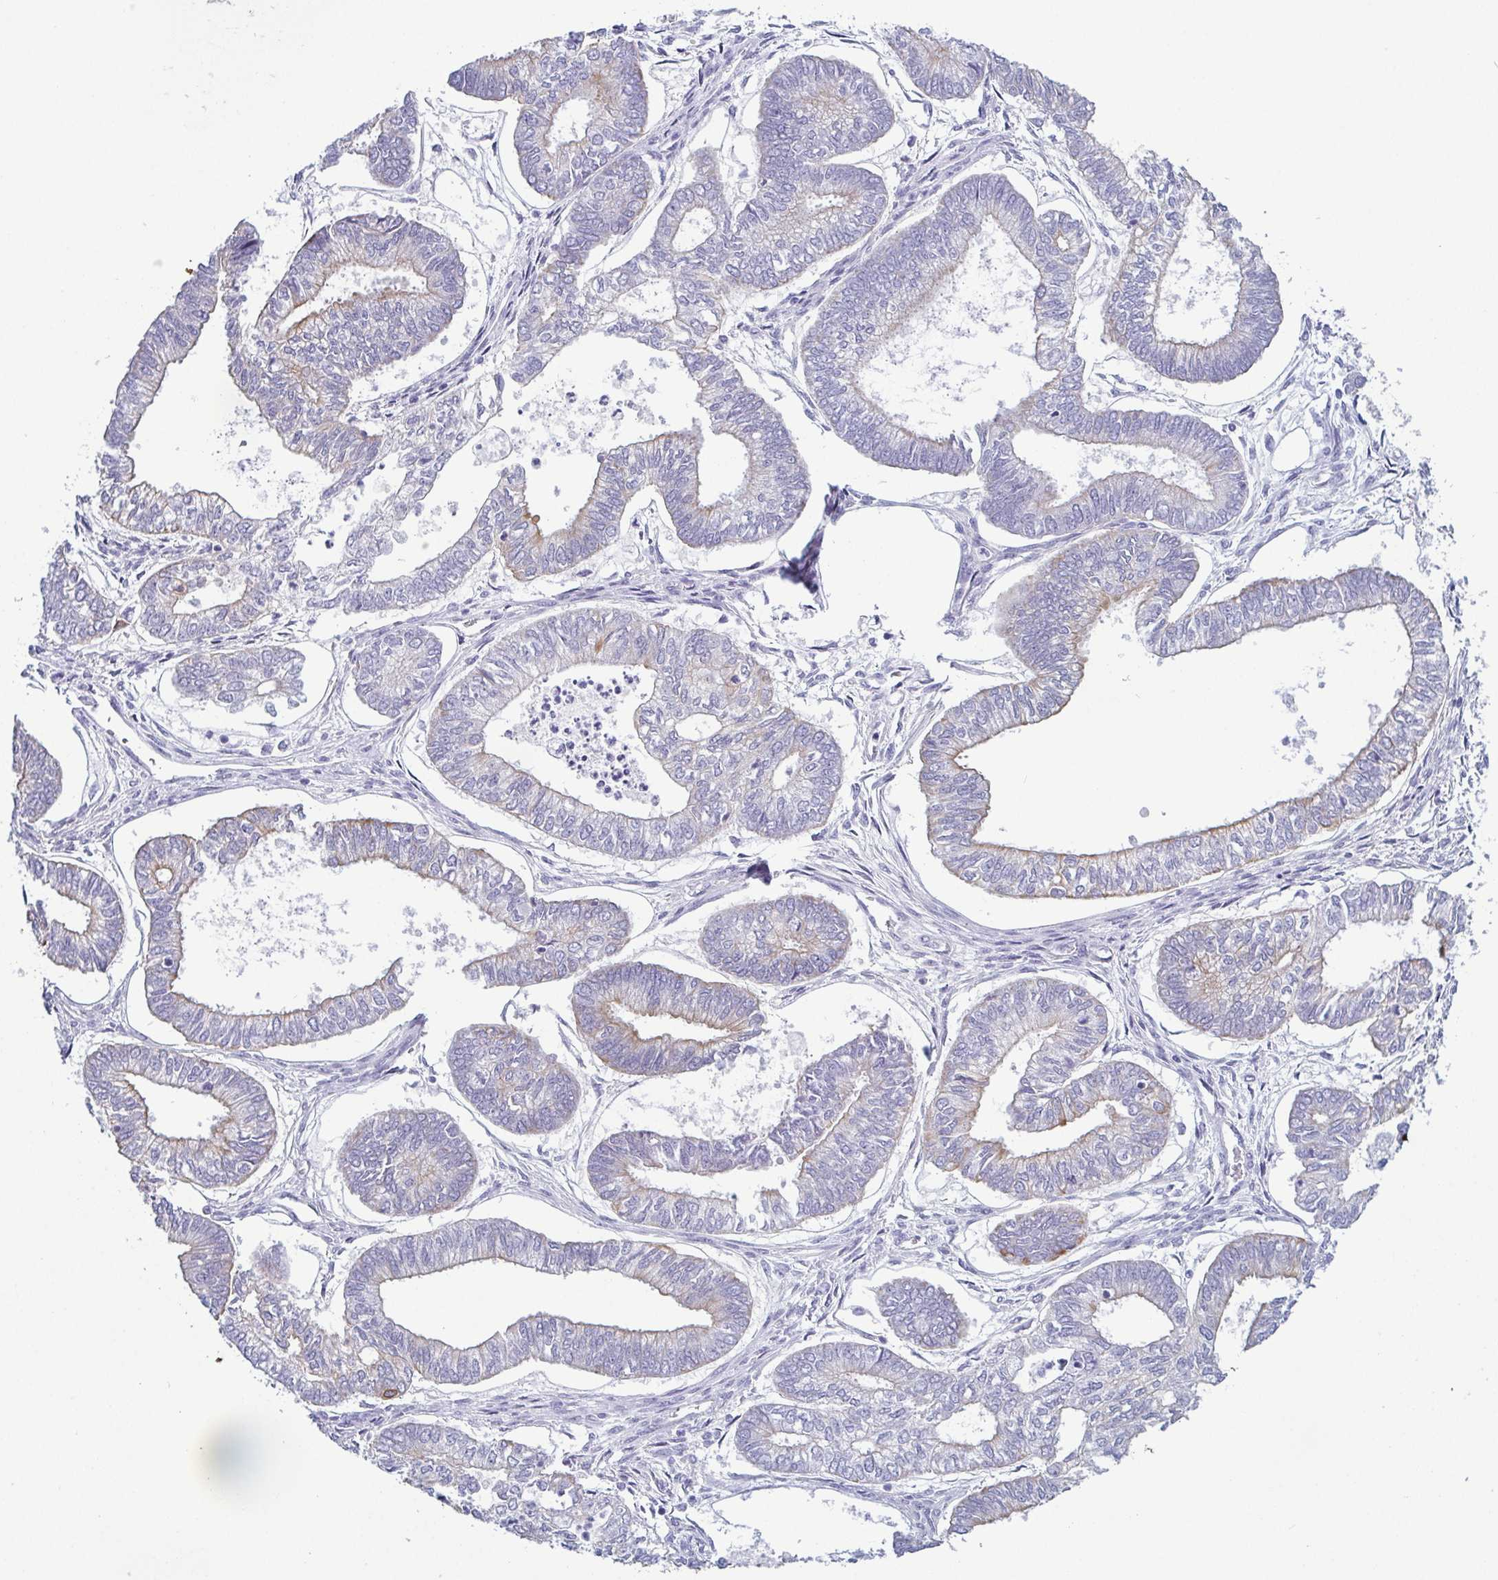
{"staining": {"intensity": "weak", "quantity": "<25%", "location": "cytoplasmic/membranous"}, "tissue": "ovarian cancer", "cell_type": "Tumor cells", "image_type": "cancer", "snomed": [{"axis": "morphology", "description": "Carcinoma, endometroid"}, {"axis": "topography", "description": "Ovary"}], "caption": "Immunohistochemical staining of ovarian cancer (endometroid carcinoma) reveals no significant positivity in tumor cells.", "gene": "KRT10", "patient": {"sex": "female", "age": 64}}